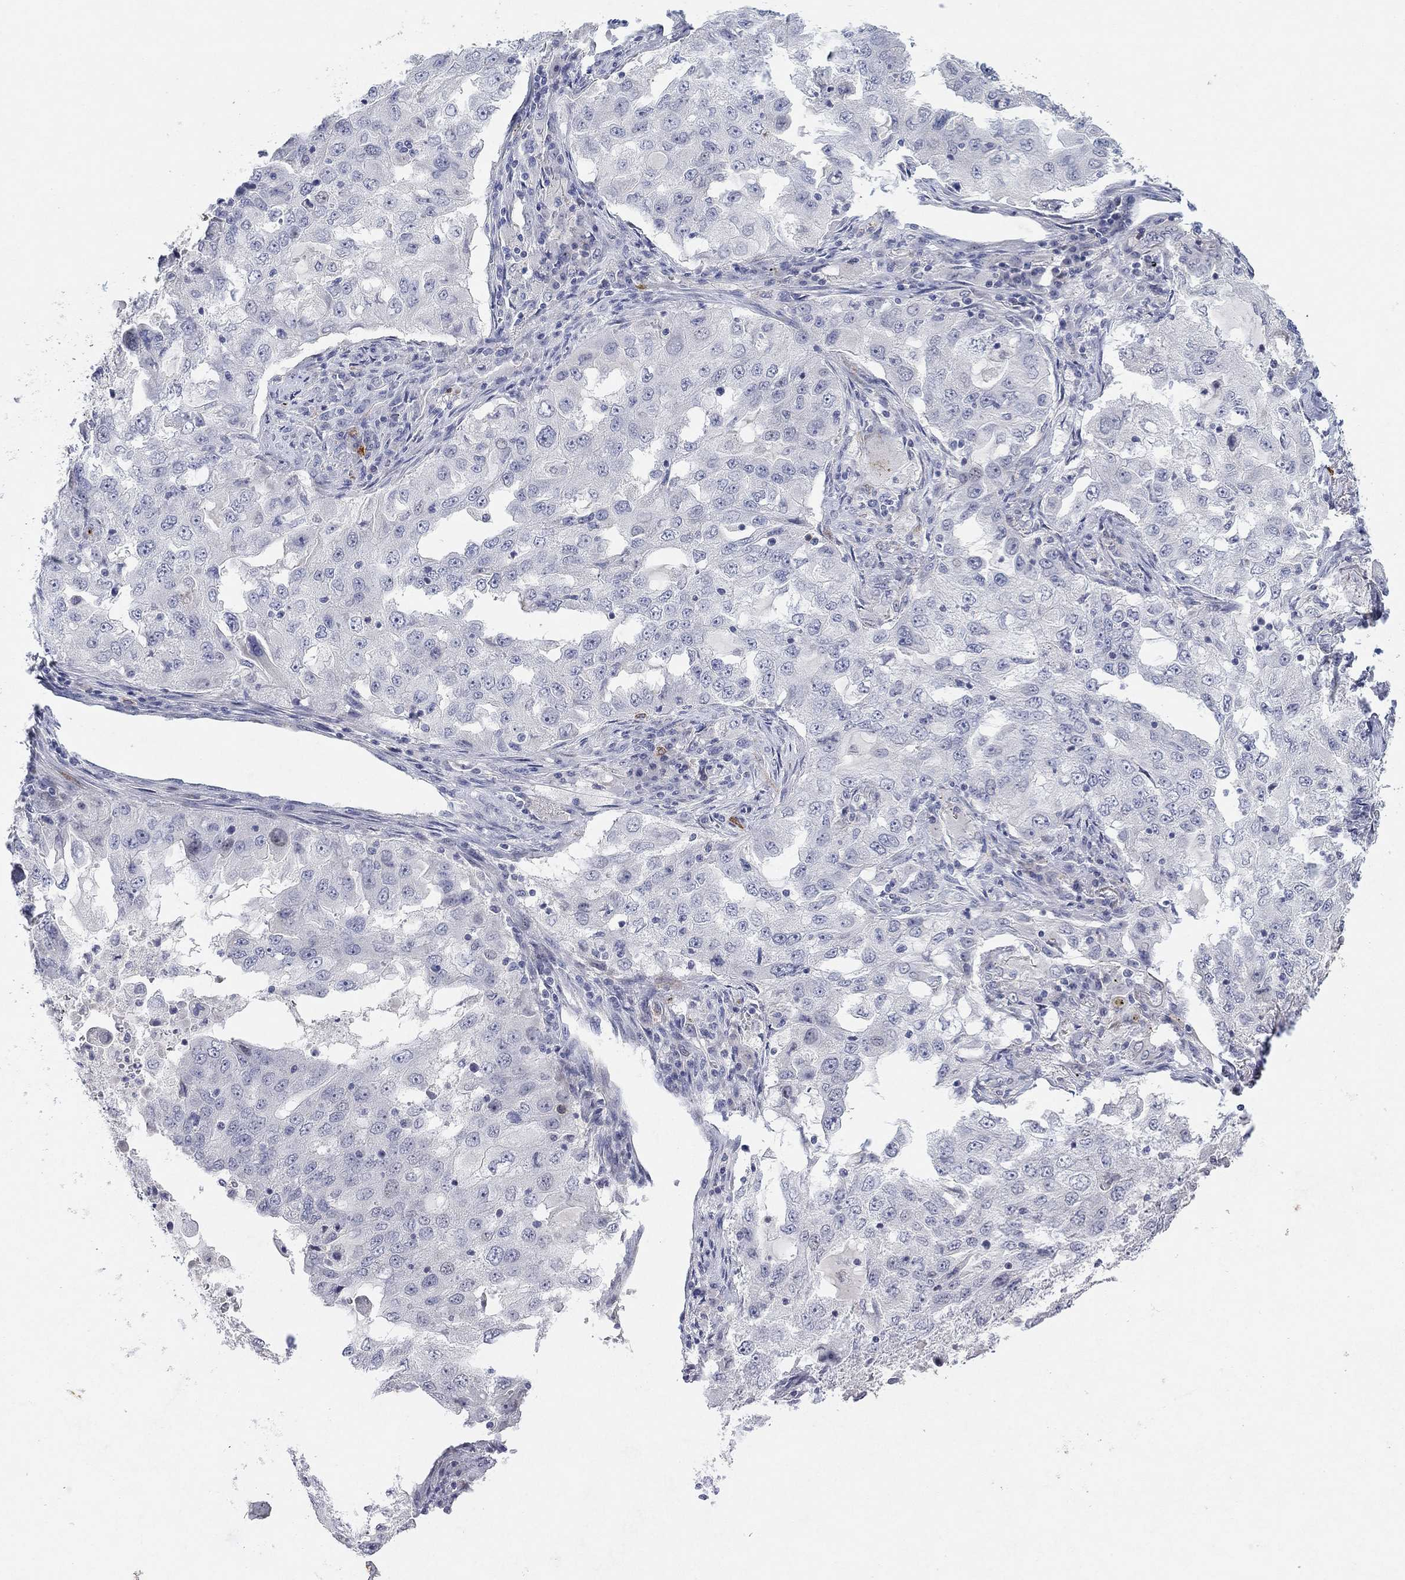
{"staining": {"intensity": "negative", "quantity": "none", "location": "none"}, "tissue": "lung cancer", "cell_type": "Tumor cells", "image_type": "cancer", "snomed": [{"axis": "morphology", "description": "Adenocarcinoma, NOS"}, {"axis": "topography", "description": "Lung"}], "caption": "High magnification brightfield microscopy of lung adenocarcinoma stained with DAB (brown) and counterstained with hematoxylin (blue): tumor cells show no significant positivity.", "gene": "VAT1L", "patient": {"sex": "female", "age": 61}}